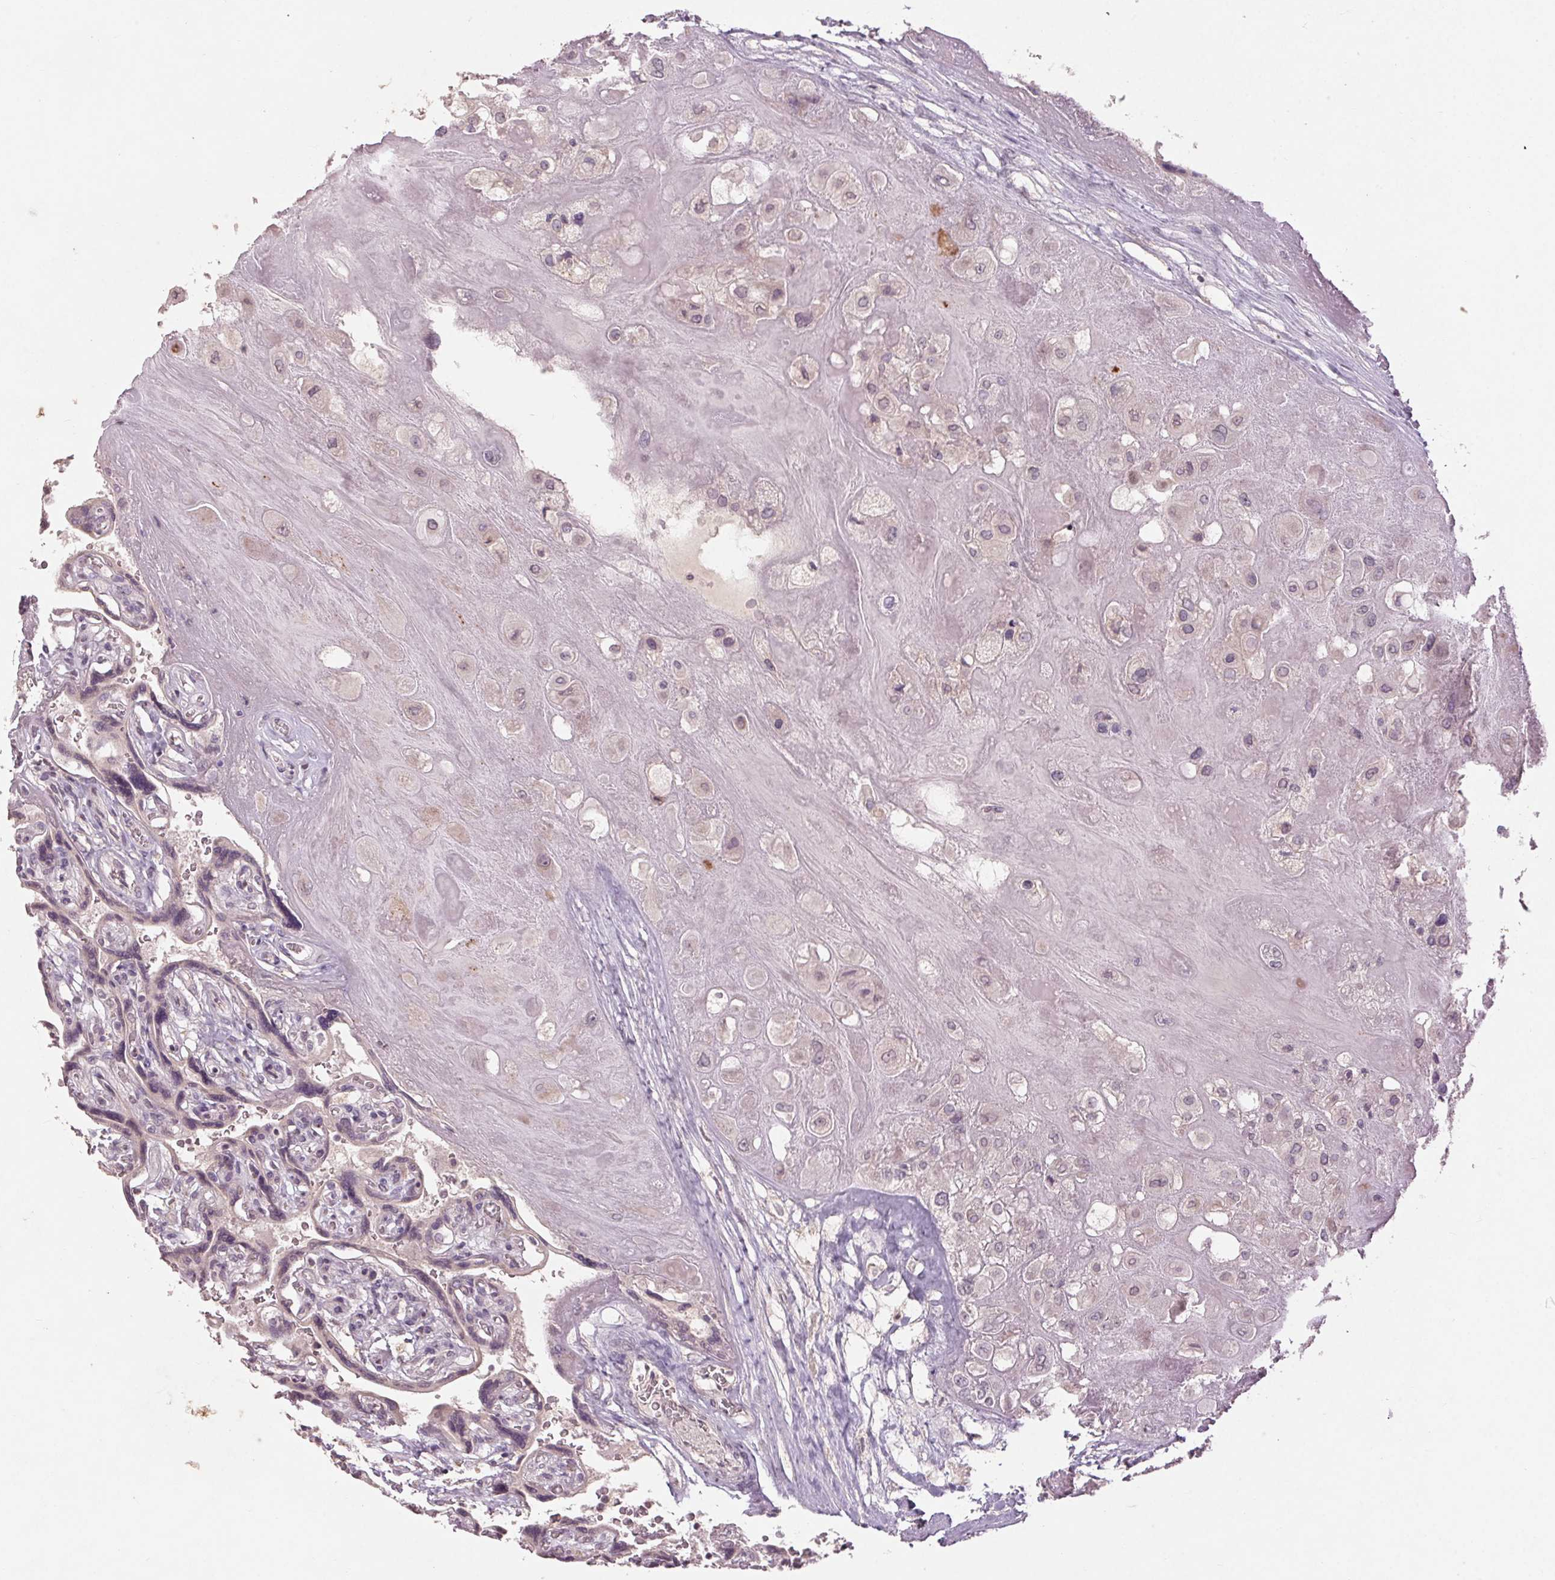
{"staining": {"intensity": "negative", "quantity": "none", "location": "none"}, "tissue": "placenta", "cell_type": "Decidual cells", "image_type": "normal", "snomed": [{"axis": "morphology", "description": "Normal tissue, NOS"}, {"axis": "topography", "description": "Placenta"}], "caption": "DAB immunohistochemical staining of benign placenta shows no significant positivity in decidual cells.", "gene": "ENSG00000255641", "patient": {"sex": "female", "age": 32}}